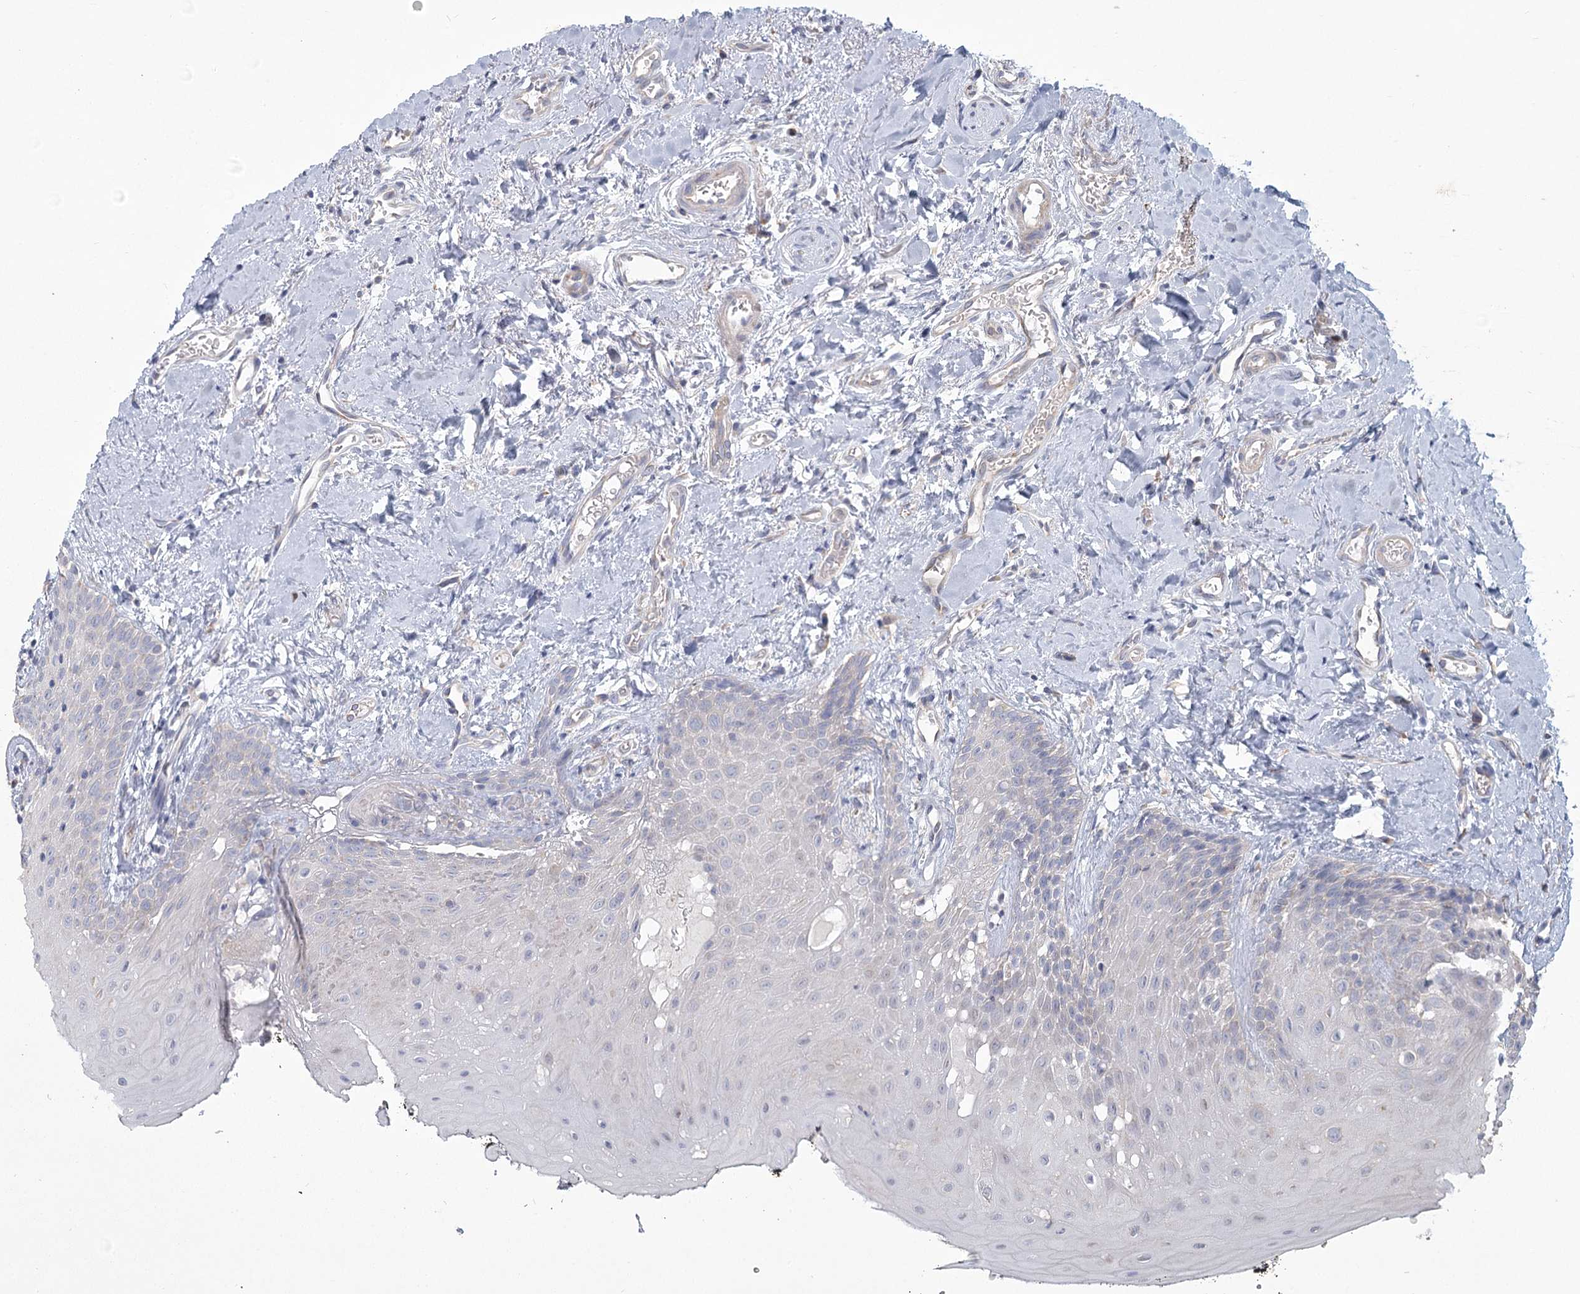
{"staining": {"intensity": "negative", "quantity": "none", "location": "none"}, "tissue": "oral mucosa", "cell_type": "Squamous epithelial cells", "image_type": "normal", "snomed": [{"axis": "morphology", "description": "Normal tissue, NOS"}, {"axis": "topography", "description": "Oral tissue"}], "caption": "Oral mucosa was stained to show a protein in brown. There is no significant staining in squamous epithelial cells. (Stains: DAB (3,3'-diaminobenzidine) immunohistochemistry with hematoxylin counter stain, Microscopy: brightfield microscopy at high magnification).", "gene": "CNTLN", "patient": {"sex": "male", "age": 74}}